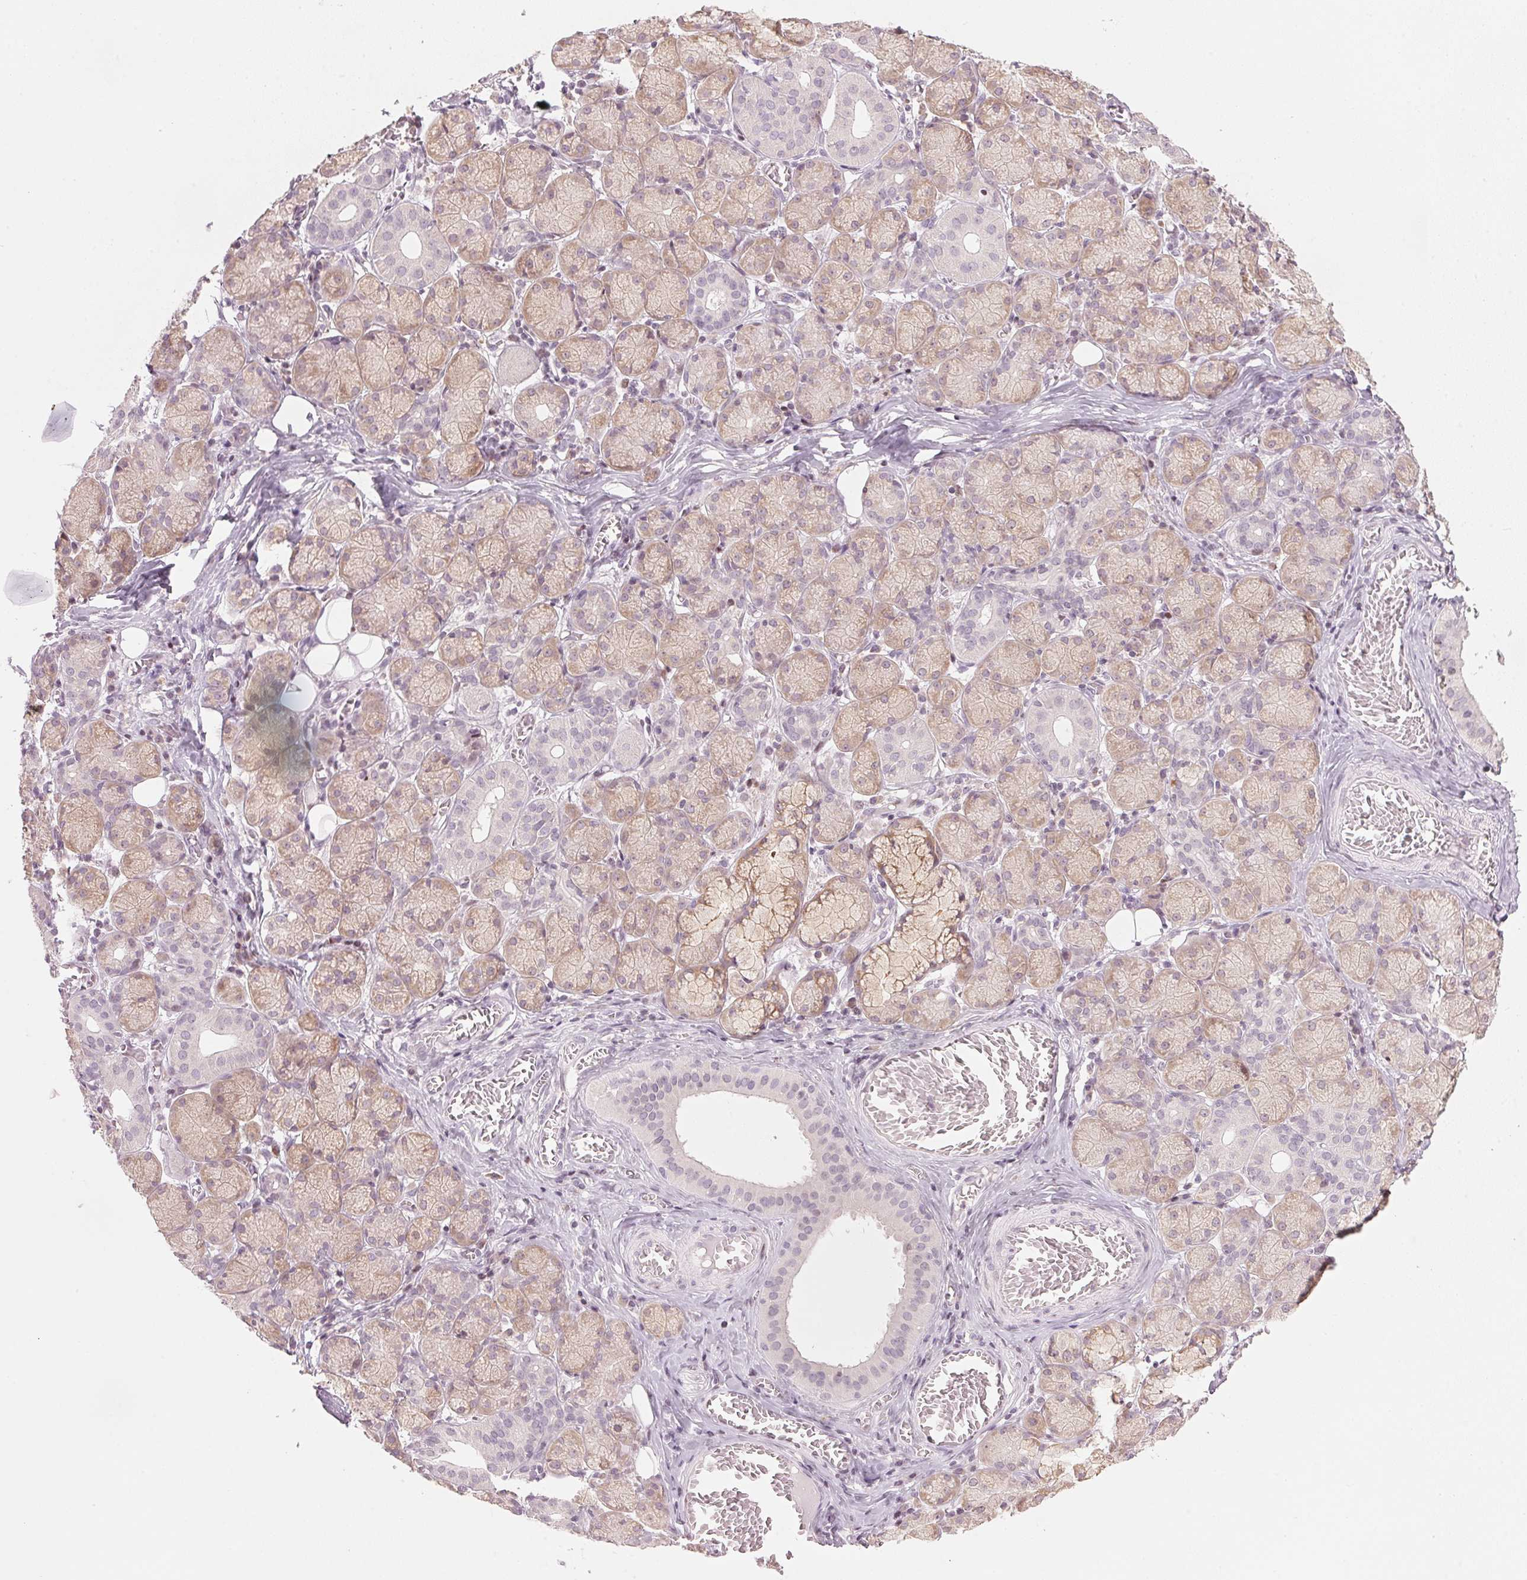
{"staining": {"intensity": "weak", "quantity": ">75%", "location": "cytoplasmic/membranous"}, "tissue": "salivary gland", "cell_type": "Glandular cells", "image_type": "normal", "snomed": [{"axis": "morphology", "description": "Normal tissue, NOS"}, {"axis": "topography", "description": "Salivary gland"}, {"axis": "topography", "description": "Peripheral nerve tissue"}], "caption": "Weak cytoplasmic/membranous staining is seen in approximately >75% of glandular cells in unremarkable salivary gland. The protein of interest is stained brown, and the nuclei are stained in blue (DAB (3,3'-diaminobenzidine) IHC with brightfield microscopy, high magnification).", "gene": "SFRP4", "patient": {"sex": "female", "age": 24}}